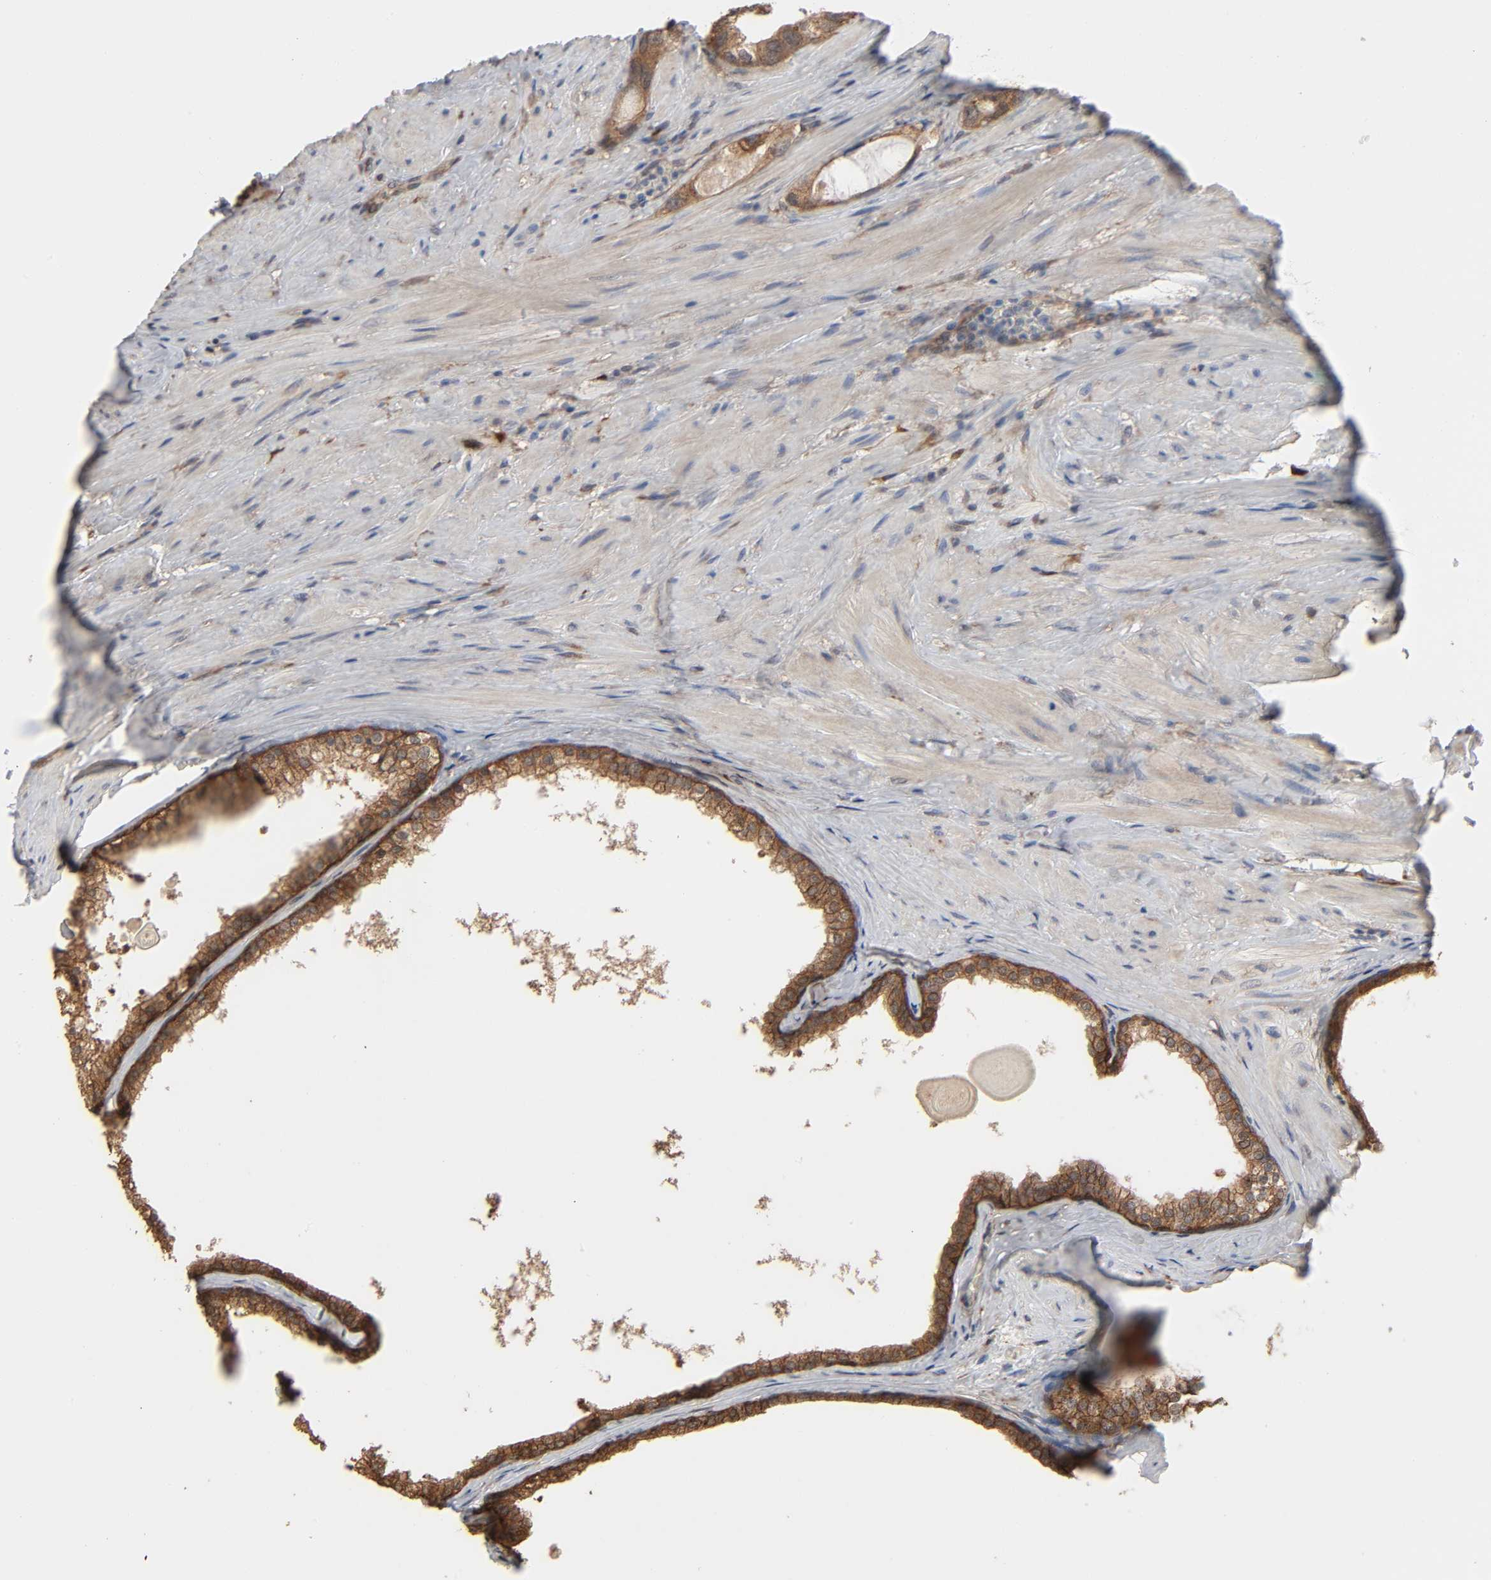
{"staining": {"intensity": "moderate", "quantity": ">75%", "location": "cytoplasmic/membranous"}, "tissue": "prostate cancer", "cell_type": "Tumor cells", "image_type": "cancer", "snomed": [{"axis": "morphology", "description": "Adenocarcinoma, High grade"}, {"axis": "topography", "description": "Prostate"}], "caption": "Tumor cells demonstrate medium levels of moderate cytoplasmic/membranous staining in approximately >75% of cells in prostate cancer (high-grade adenocarcinoma).", "gene": "NDRG2", "patient": {"sex": "male", "age": 63}}